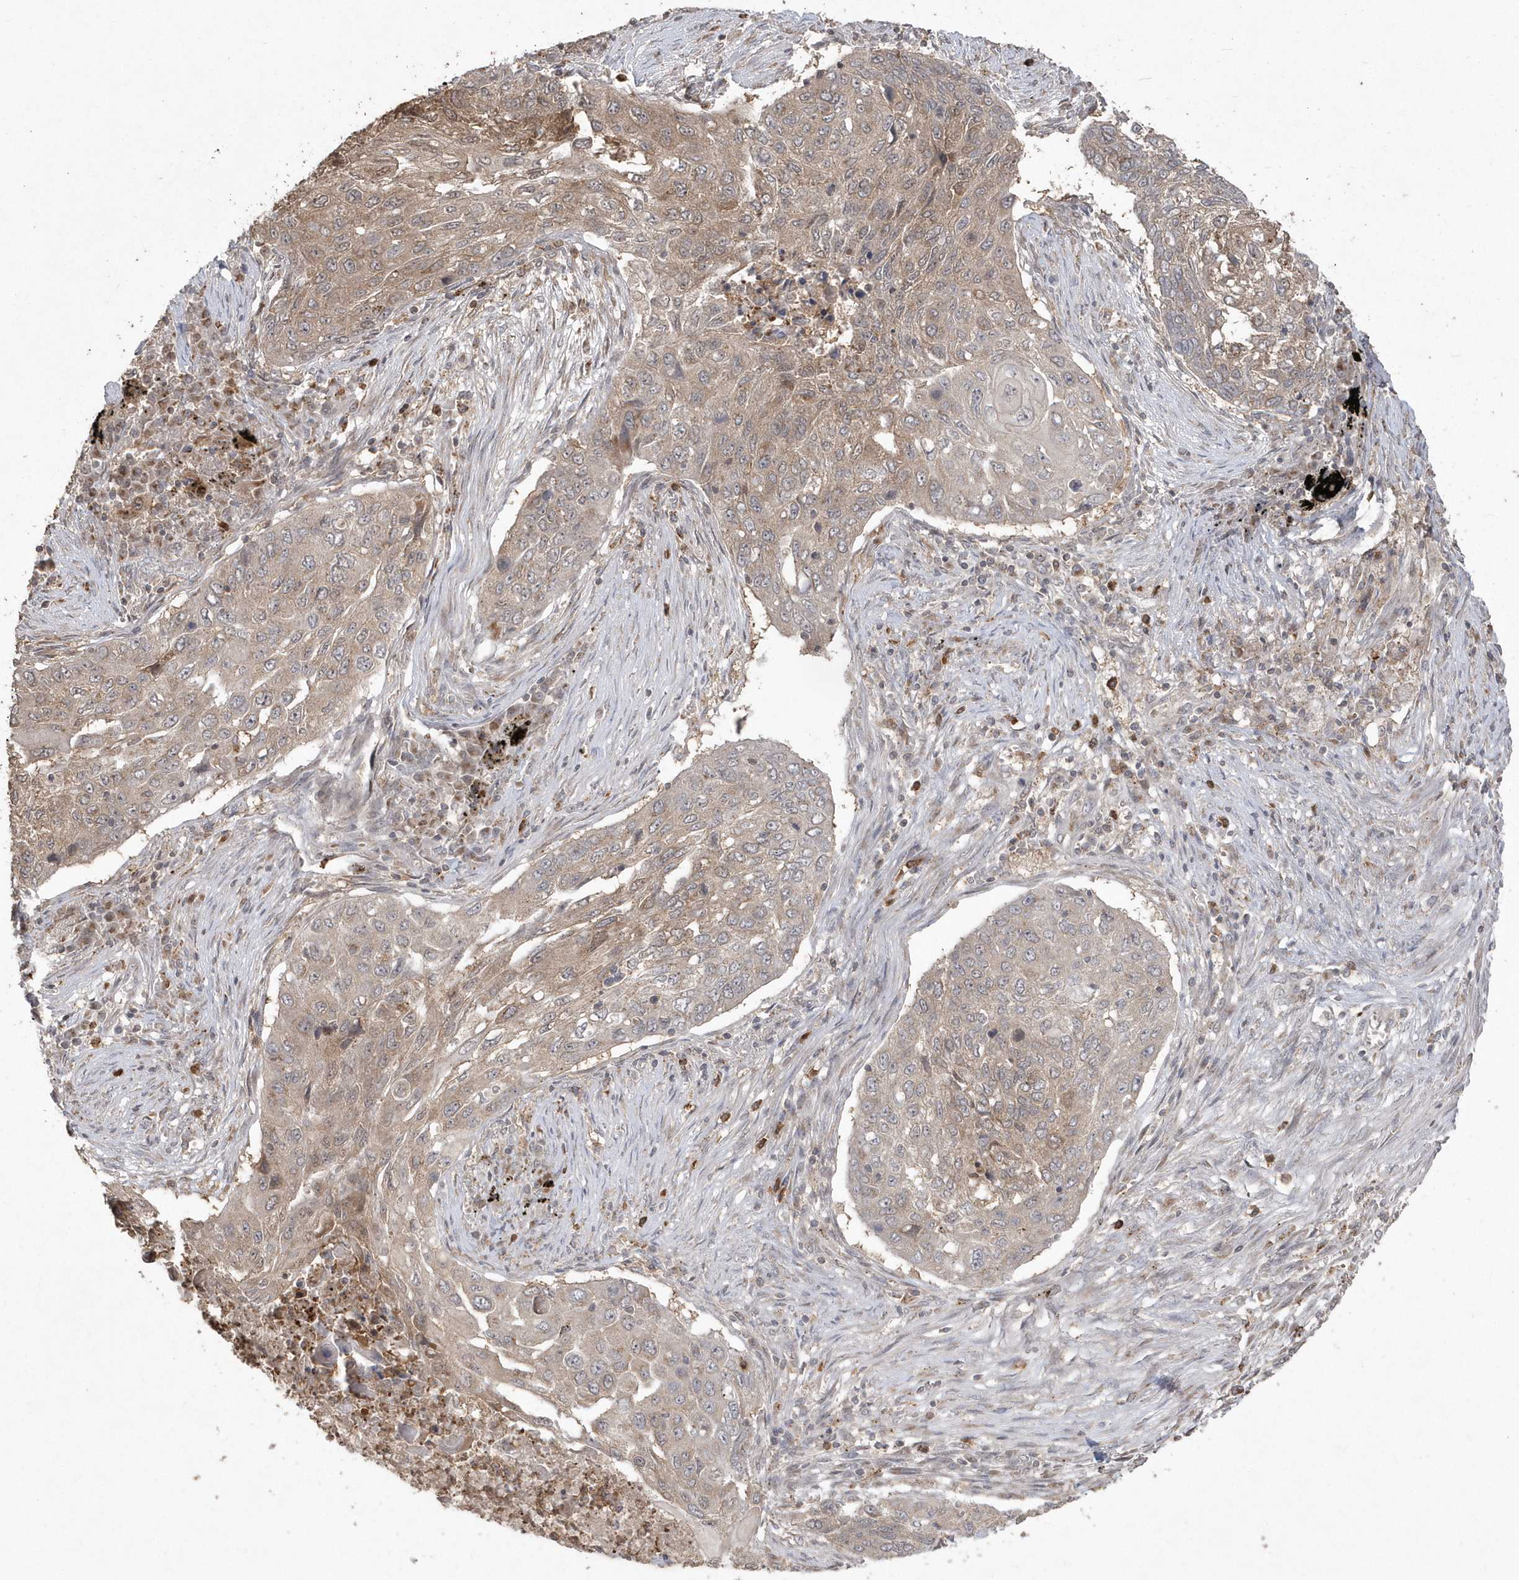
{"staining": {"intensity": "weak", "quantity": ">75%", "location": "cytoplasmic/membranous"}, "tissue": "lung cancer", "cell_type": "Tumor cells", "image_type": "cancer", "snomed": [{"axis": "morphology", "description": "Squamous cell carcinoma, NOS"}, {"axis": "topography", "description": "Lung"}], "caption": "Immunohistochemical staining of human lung cancer reveals low levels of weak cytoplasmic/membranous protein positivity in approximately >75% of tumor cells. (Brightfield microscopy of DAB IHC at high magnification).", "gene": "GEMIN6", "patient": {"sex": "female", "age": 63}}